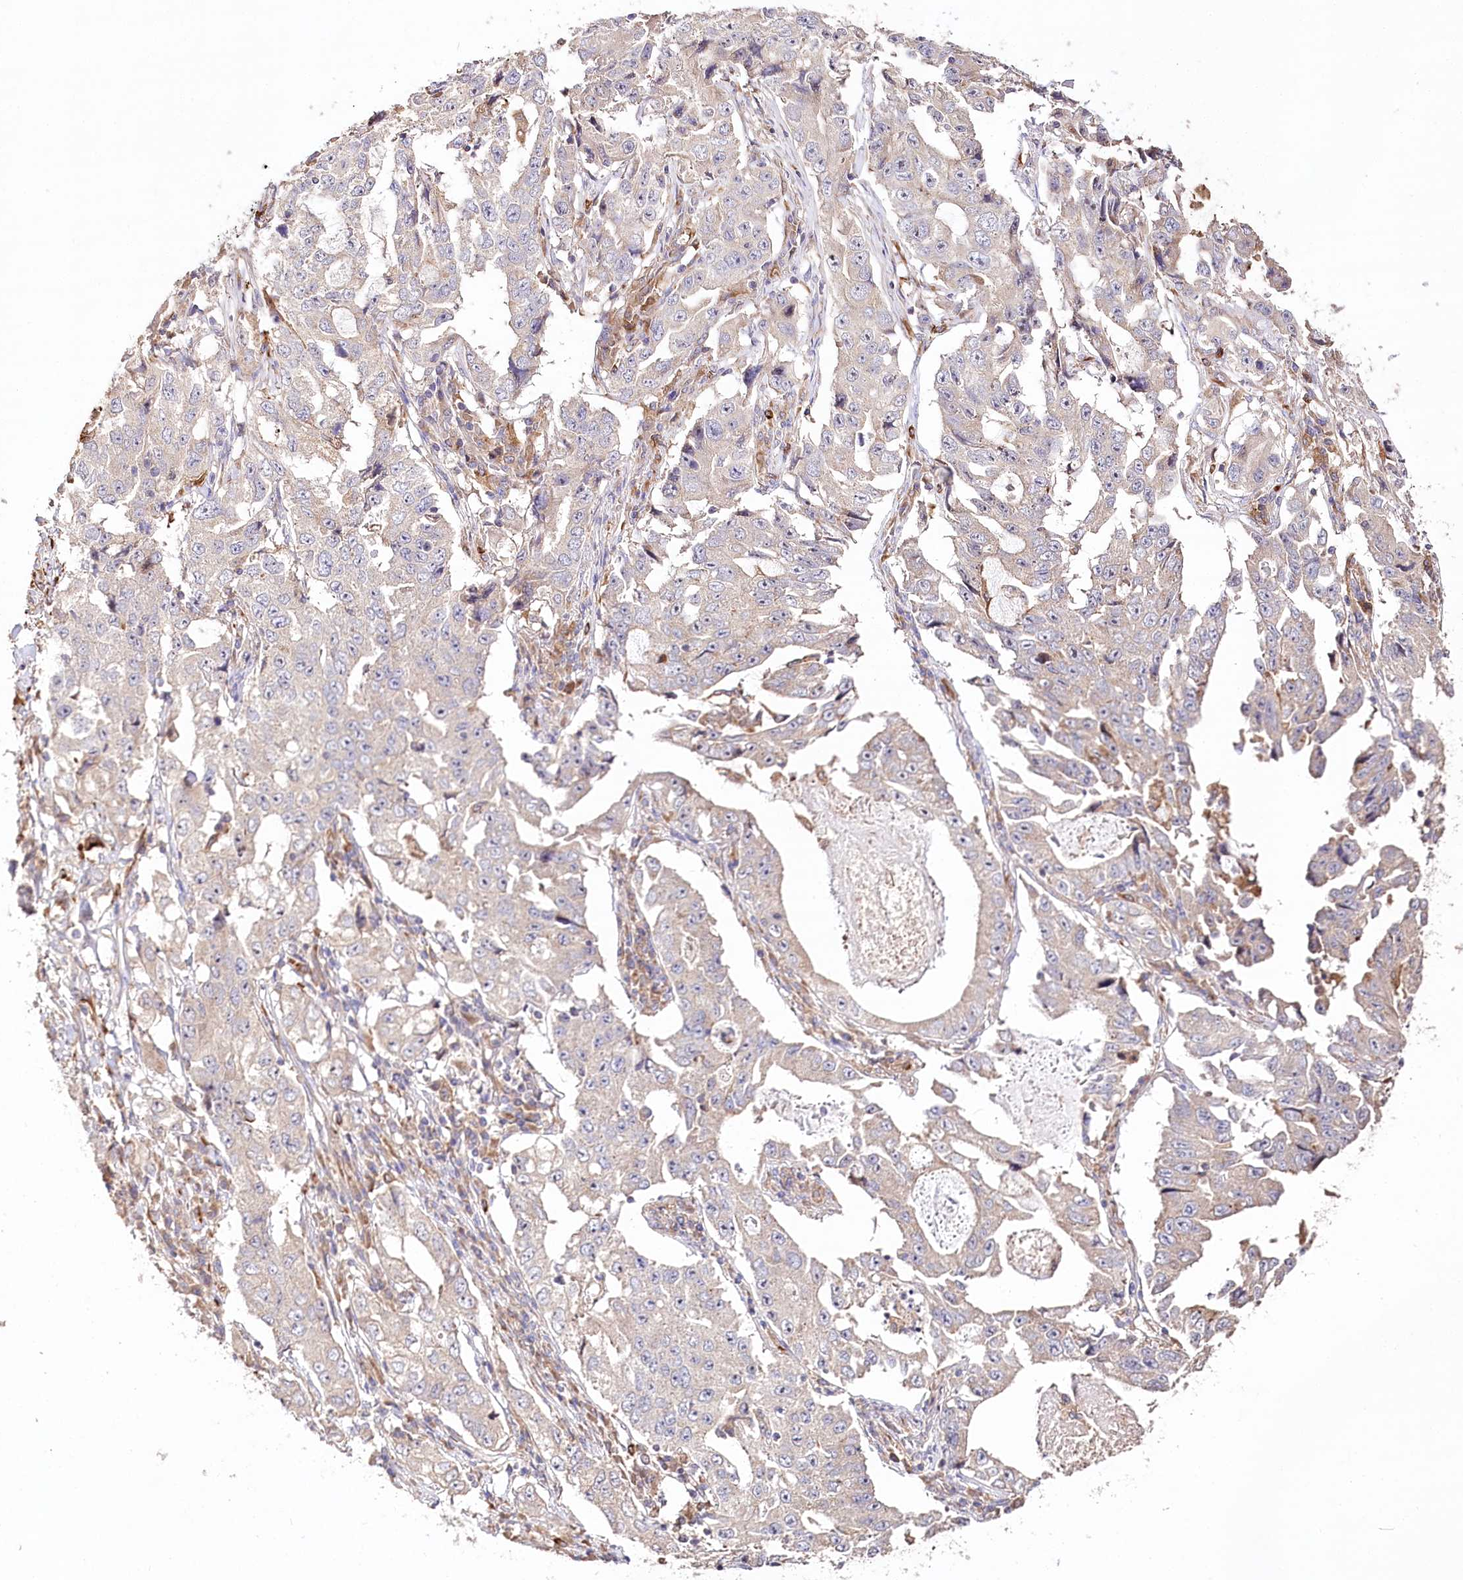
{"staining": {"intensity": "weak", "quantity": "<25%", "location": "cytoplasmic/membranous"}, "tissue": "lung cancer", "cell_type": "Tumor cells", "image_type": "cancer", "snomed": [{"axis": "morphology", "description": "Adenocarcinoma, NOS"}, {"axis": "topography", "description": "Lung"}], "caption": "Tumor cells are negative for protein expression in human lung cancer (adenocarcinoma).", "gene": "DMXL1", "patient": {"sex": "female", "age": 51}}